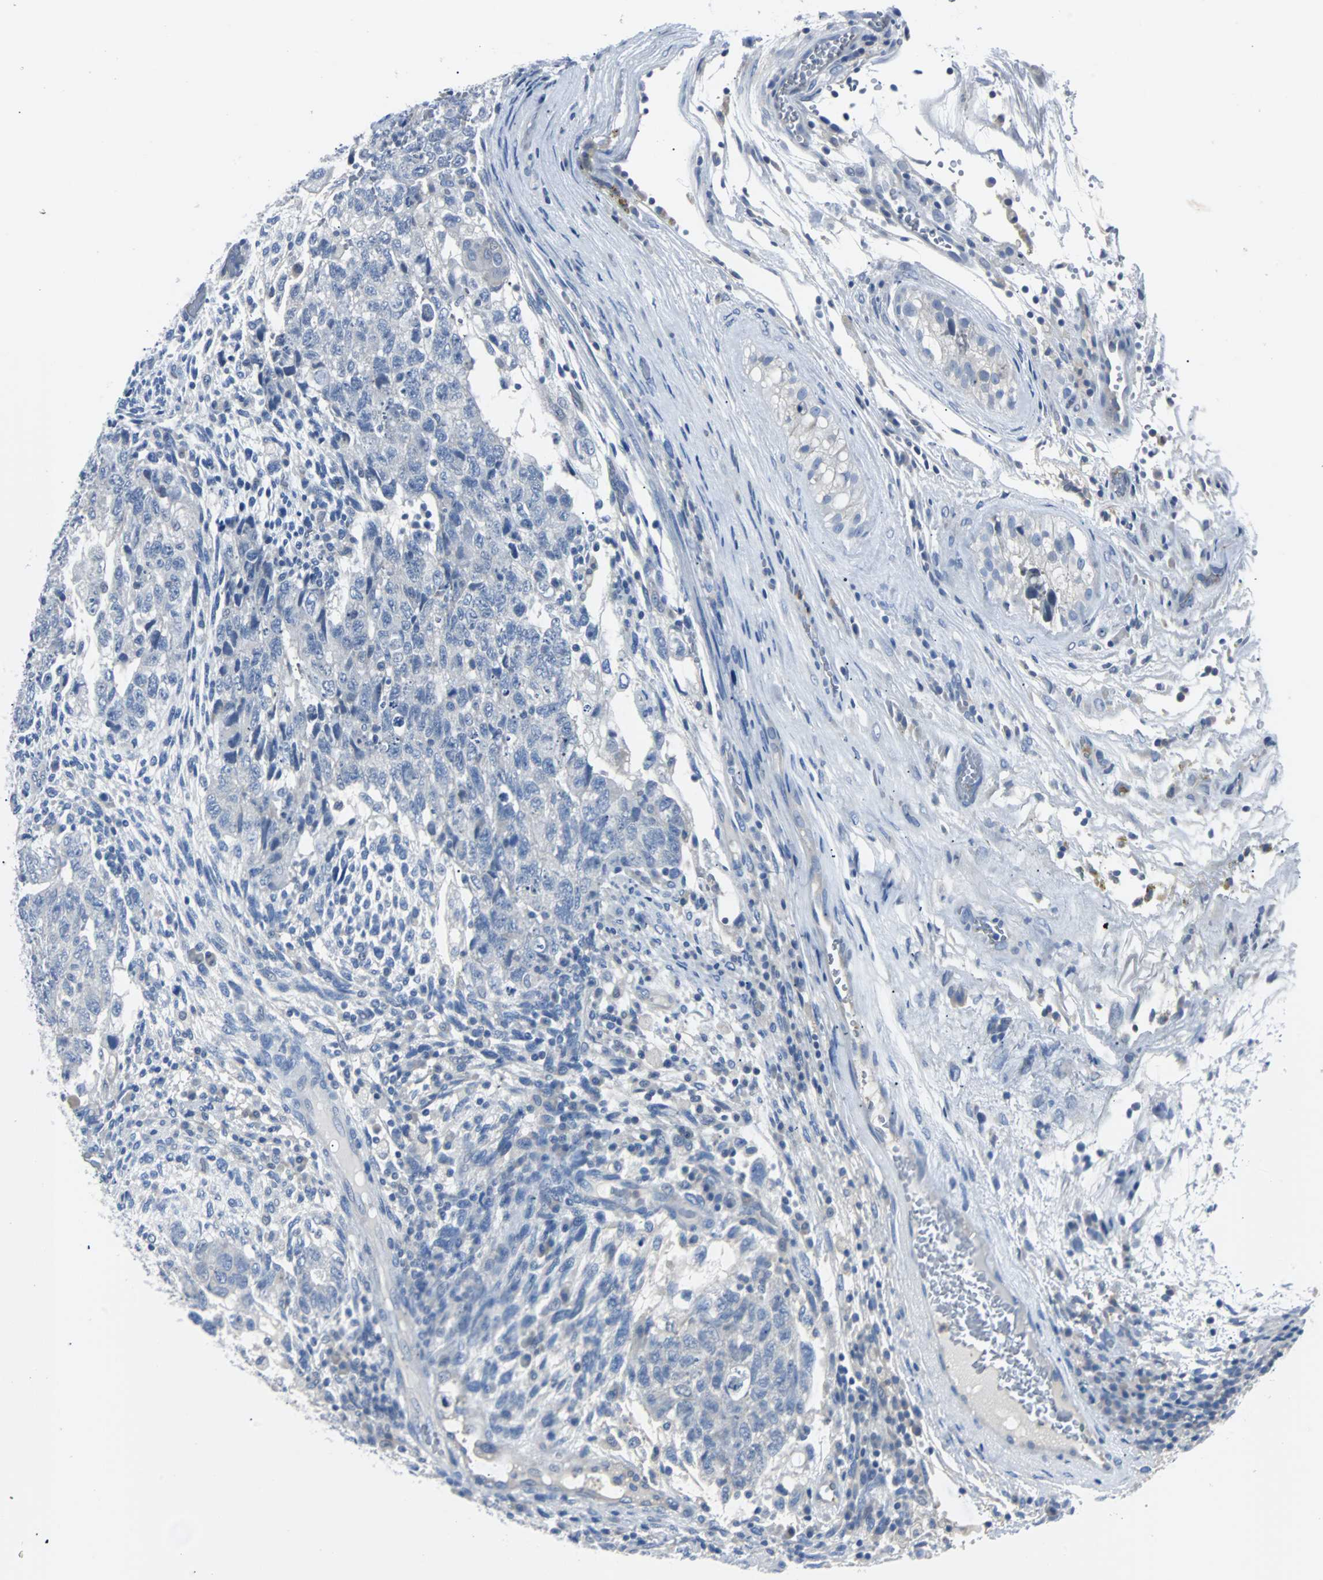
{"staining": {"intensity": "negative", "quantity": "none", "location": "none"}, "tissue": "testis cancer", "cell_type": "Tumor cells", "image_type": "cancer", "snomed": [{"axis": "morphology", "description": "Normal tissue, NOS"}, {"axis": "morphology", "description": "Carcinoma, Embryonal, NOS"}, {"axis": "topography", "description": "Testis"}], "caption": "Tumor cells show no significant expression in testis cancer.", "gene": "RASA1", "patient": {"sex": "male", "age": 36}}